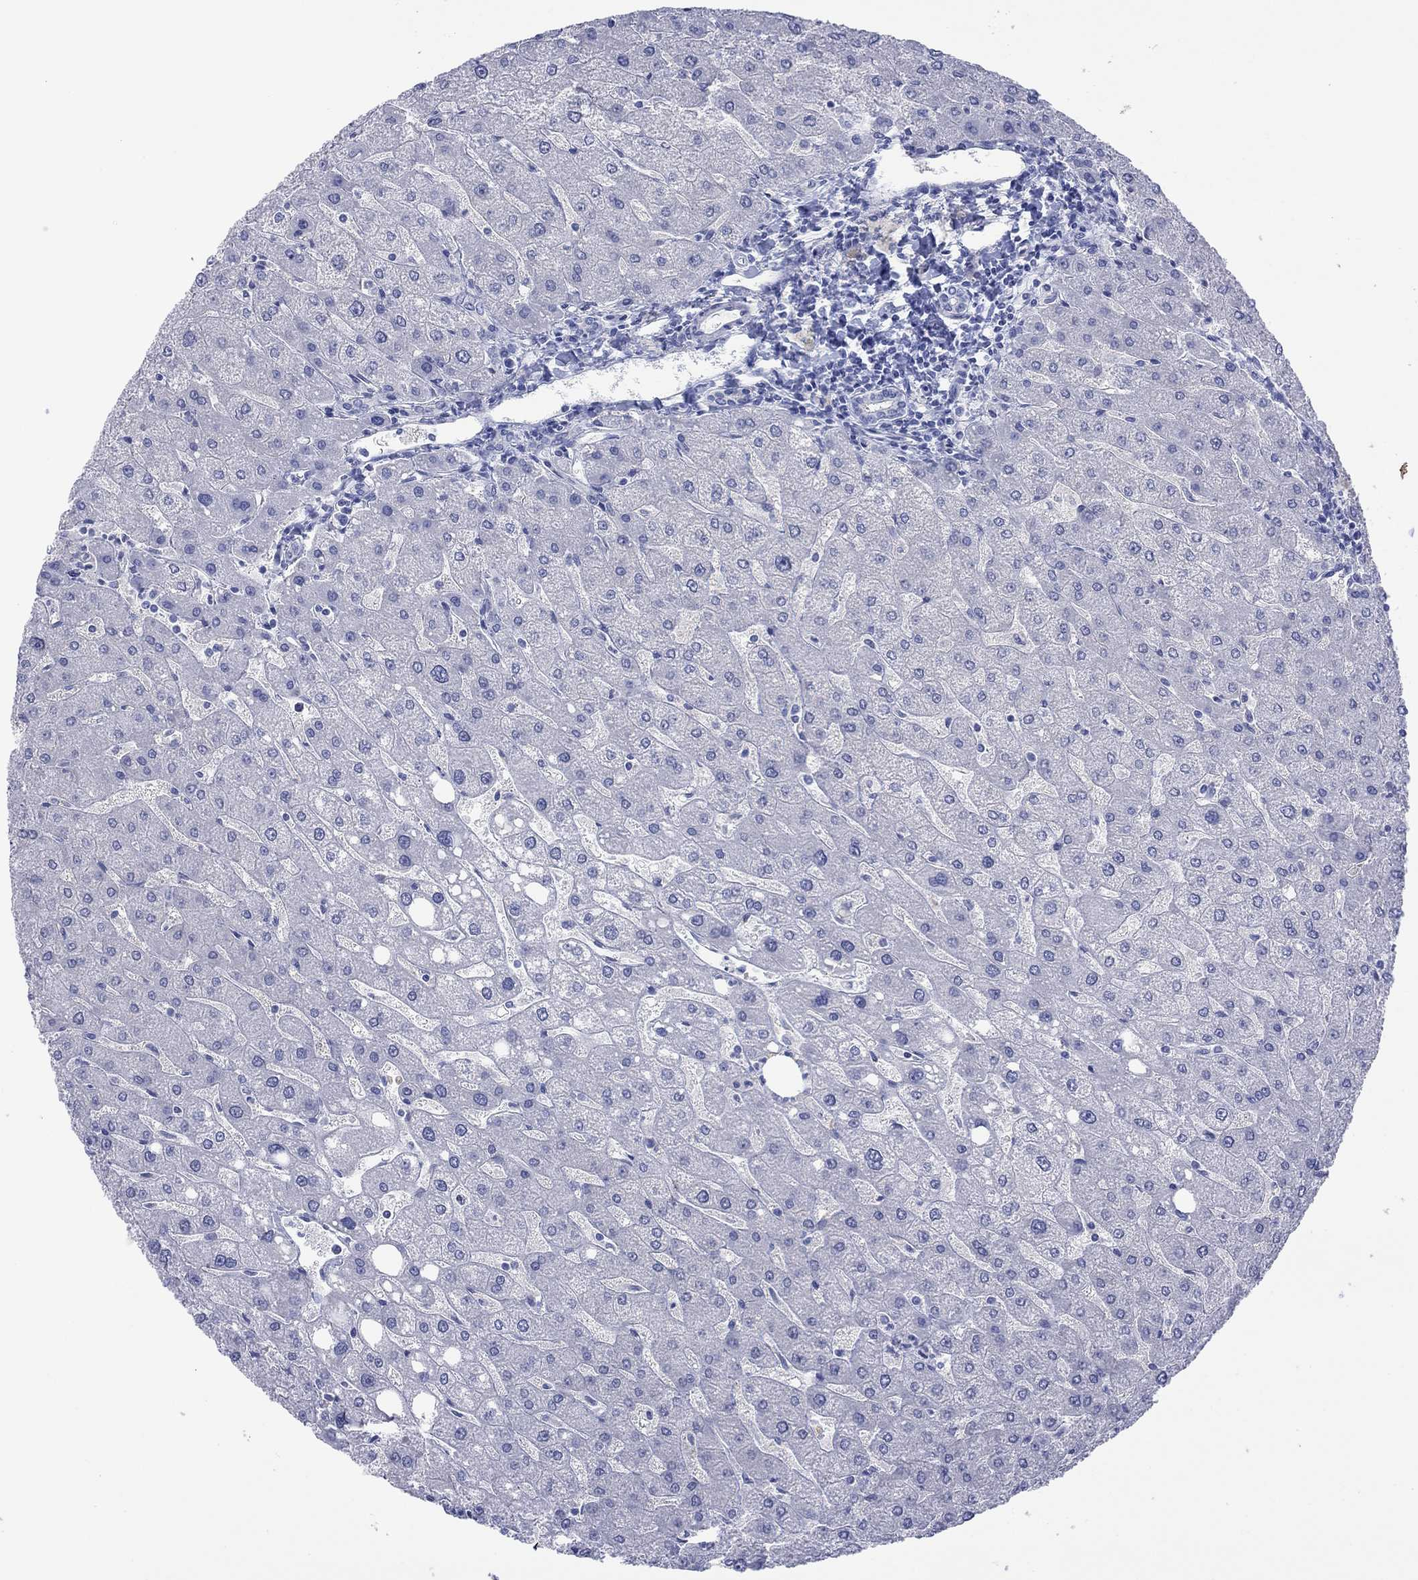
{"staining": {"intensity": "negative", "quantity": "none", "location": "none"}, "tissue": "liver", "cell_type": "Cholangiocytes", "image_type": "normal", "snomed": [{"axis": "morphology", "description": "Normal tissue, NOS"}, {"axis": "topography", "description": "Liver"}], "caption": "Immunohistochemistry (IHC) of unremarkable human liver demonstrates no expression in cholangiocytes.", "gene": "MLANA", "patient": {"sex": "male", "age": 67}}